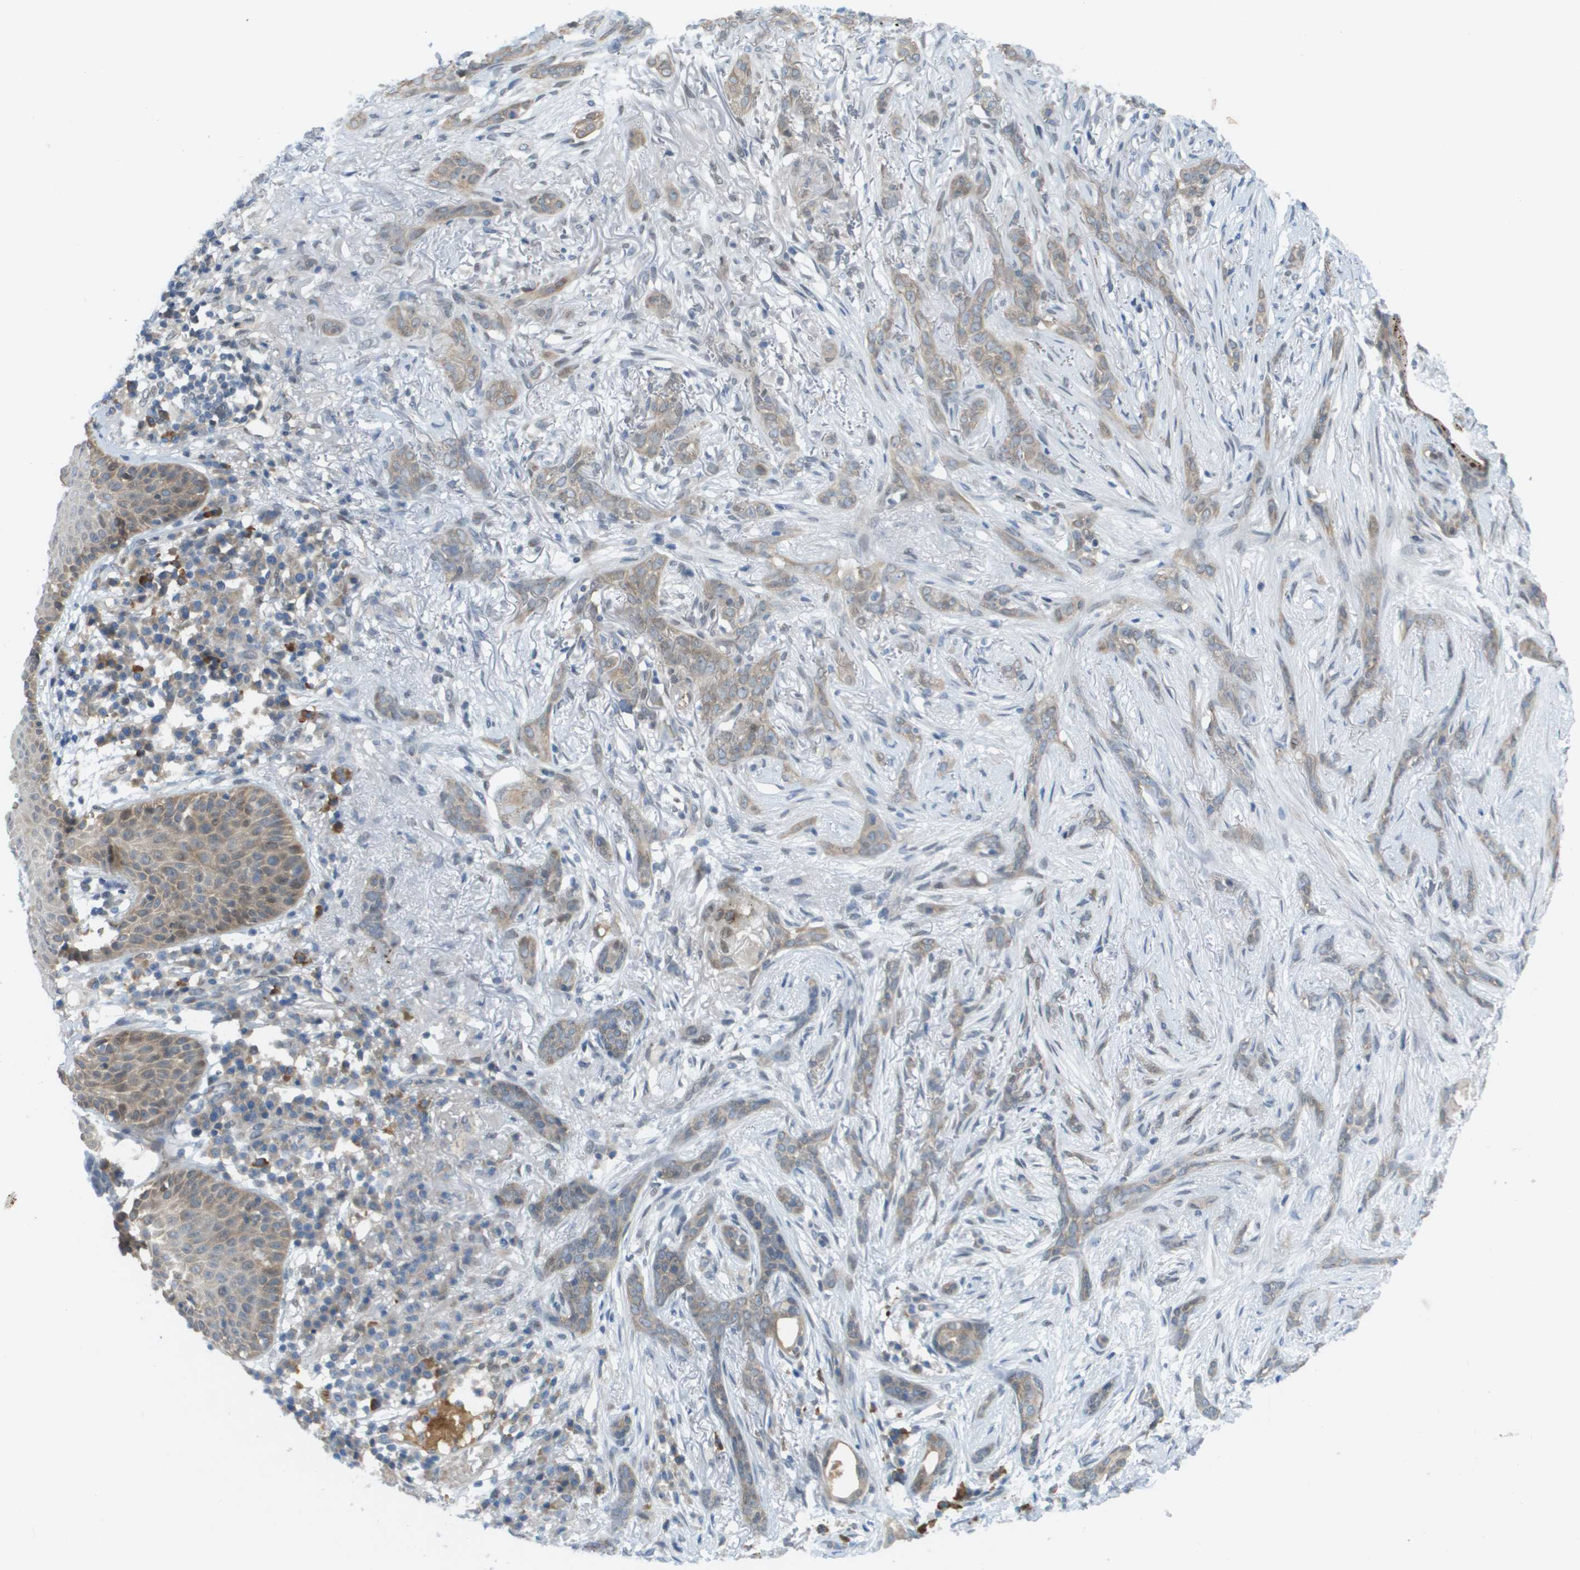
{"staining": {"intensity": "weak", "quantity": ">75%", "location": "cytoplasmic/membranous"}, "tissue": "skin cancer", "cell_type": "Tumor cells", "image_type": "cancer", "snomed": [{"axis": "morphology", "description": "Basal cell carcinoma"}, {"axis": "morphology", "description": "Adnexal tumor, benign"}, {"axis": "topography", "description": "Skin"}], "caption": "This is a micrograph of immunohistochemistry (IHC) staining of skin cancer, which shows weak positivity in the cytoplasmic/membranous of tumor cells.", "gene": "CACNB4", "patient": {"sex": "female", "age": 42}}